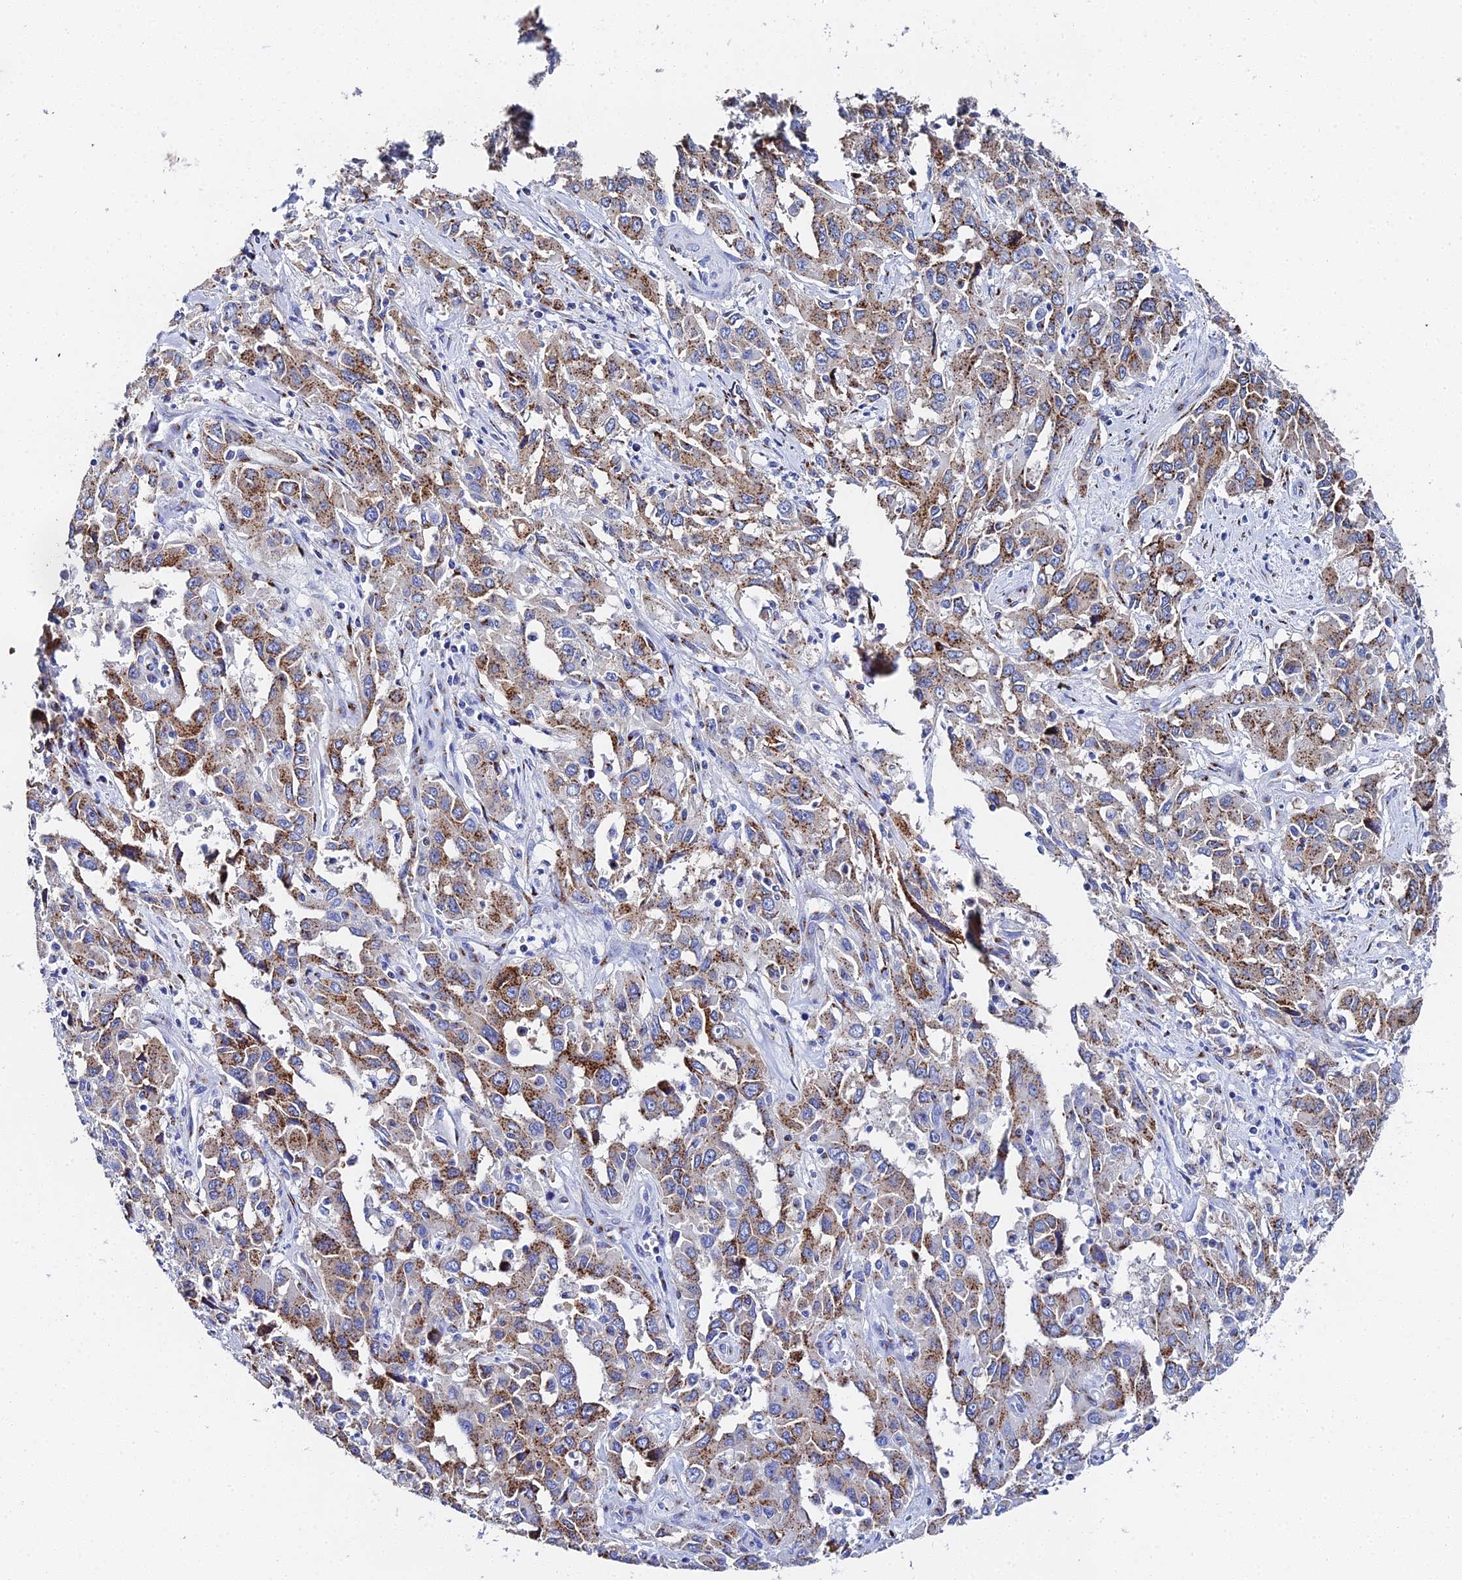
{"staining": {"intensity": "moderate", "quantity": ">75%", "location": "cytoplasmic/membranous"}, "tissue": "liver cancer", "cell_type": "Tumor cells", "image_type": "cancer", "snomed": [{"axis": "morphology", "description": "Carcinoma, Hepatocellular, NOS"}, {"axis": "topography", "description": "Liver"}], "caption": "This image shows immunohistochemistry staining of hepatocellular carcinoma (liver), with medium moderate cytoplasmic/membranous positivity in about >75% of tumor cells.", "gene": "ENSG00000268674", "patient": {"sex": "male", "age": 63}}